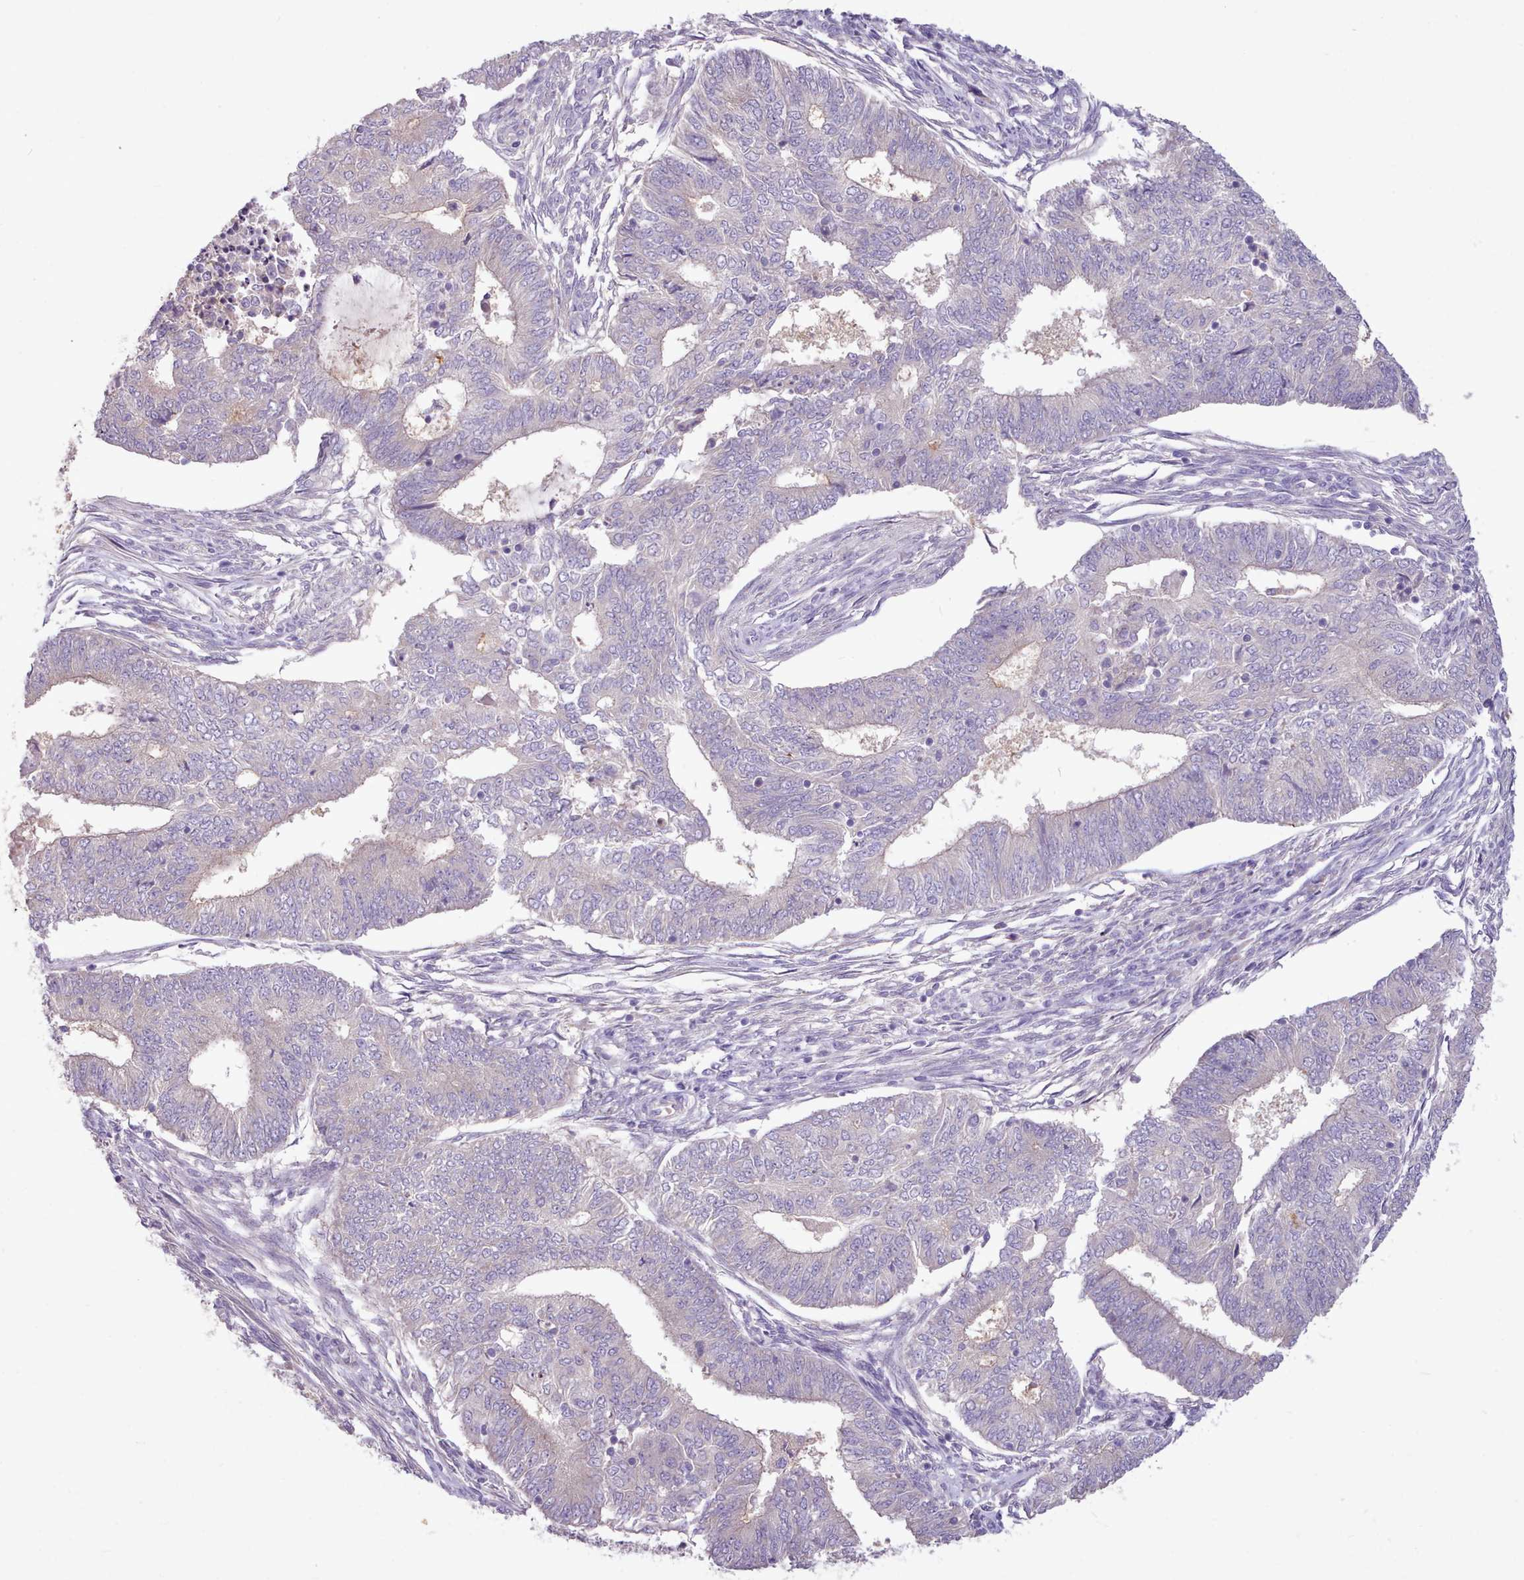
{"staining": {"intensity": "negative", "quantity": "none", "location": "none"}, "tissue": "endometrial cancer", "cell_type": "Tumor cells", "image_type": "cancer", "snomed": [{"axis": "morphology", "description": "Adenocarcinoma, NOS"}, {"axis": "topography", "description": "Endometrium"}], "caption": "A high-resolution micrograph shows immunohistochemistry staining of endometrial adenocarcinoma, which exhibits no significant positivity in tumor cells.", "gene": "ZNF607", "patient": {"sex": "female", "age": 62}}